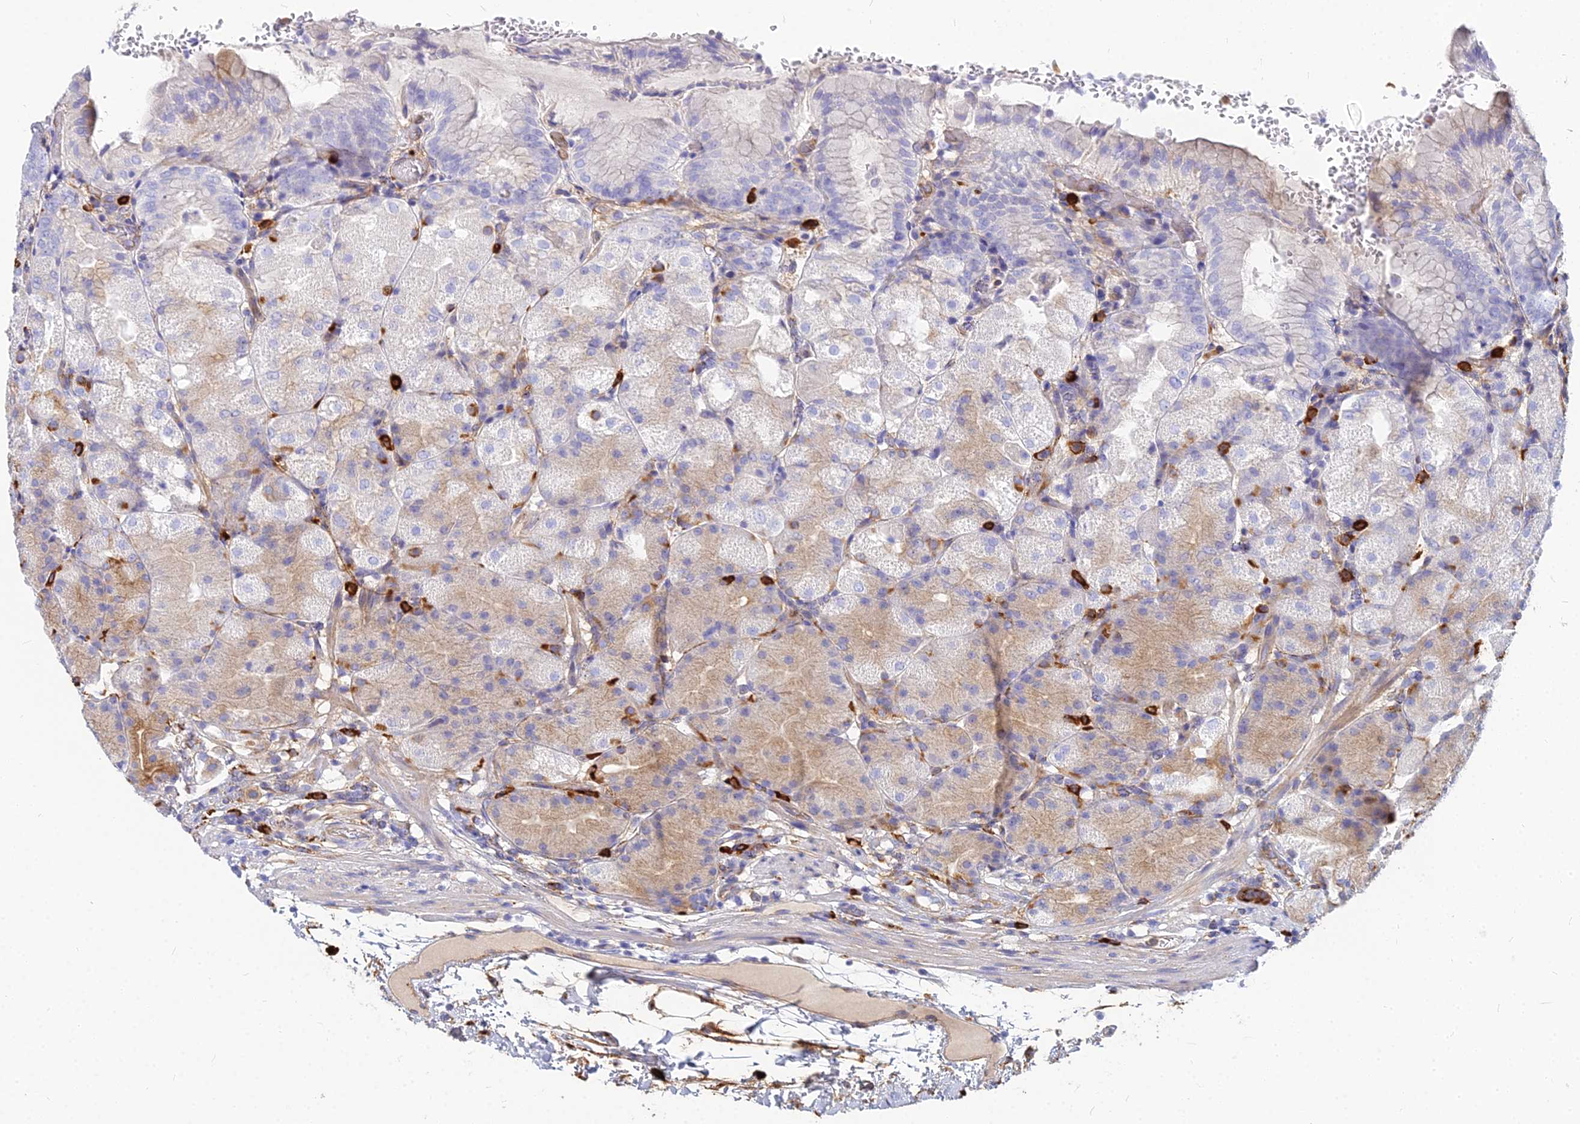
{"staining": {"intensity": "moderate", "quantity": "25%-75%", "location": "cytoplasmic/membranous"}, "tissue": "stomach", "cell_type": "Glandular cells", "image_type": "normal", "snomed": [{"axis": "morphology", "description": "Normal tissue, NOS"}, {"axis": "topography", "description": "Stomach, upper"}, {"axis": "topography", "description": "Stomach, lower"}], "caption": "Immunohistochemical staining of unremarkable human stomach demonstrates moderate cytoplasmic/membranous protein staining in approximately 25%-75% of glandular cells. The staining was performed using DAB to visualize the protein expression in brown, while the nuclei were stained in blue with hematoxylin (Magnification: 20x).", "gene": "VAT1", "patient": {"sex": "male", "age": 62}}